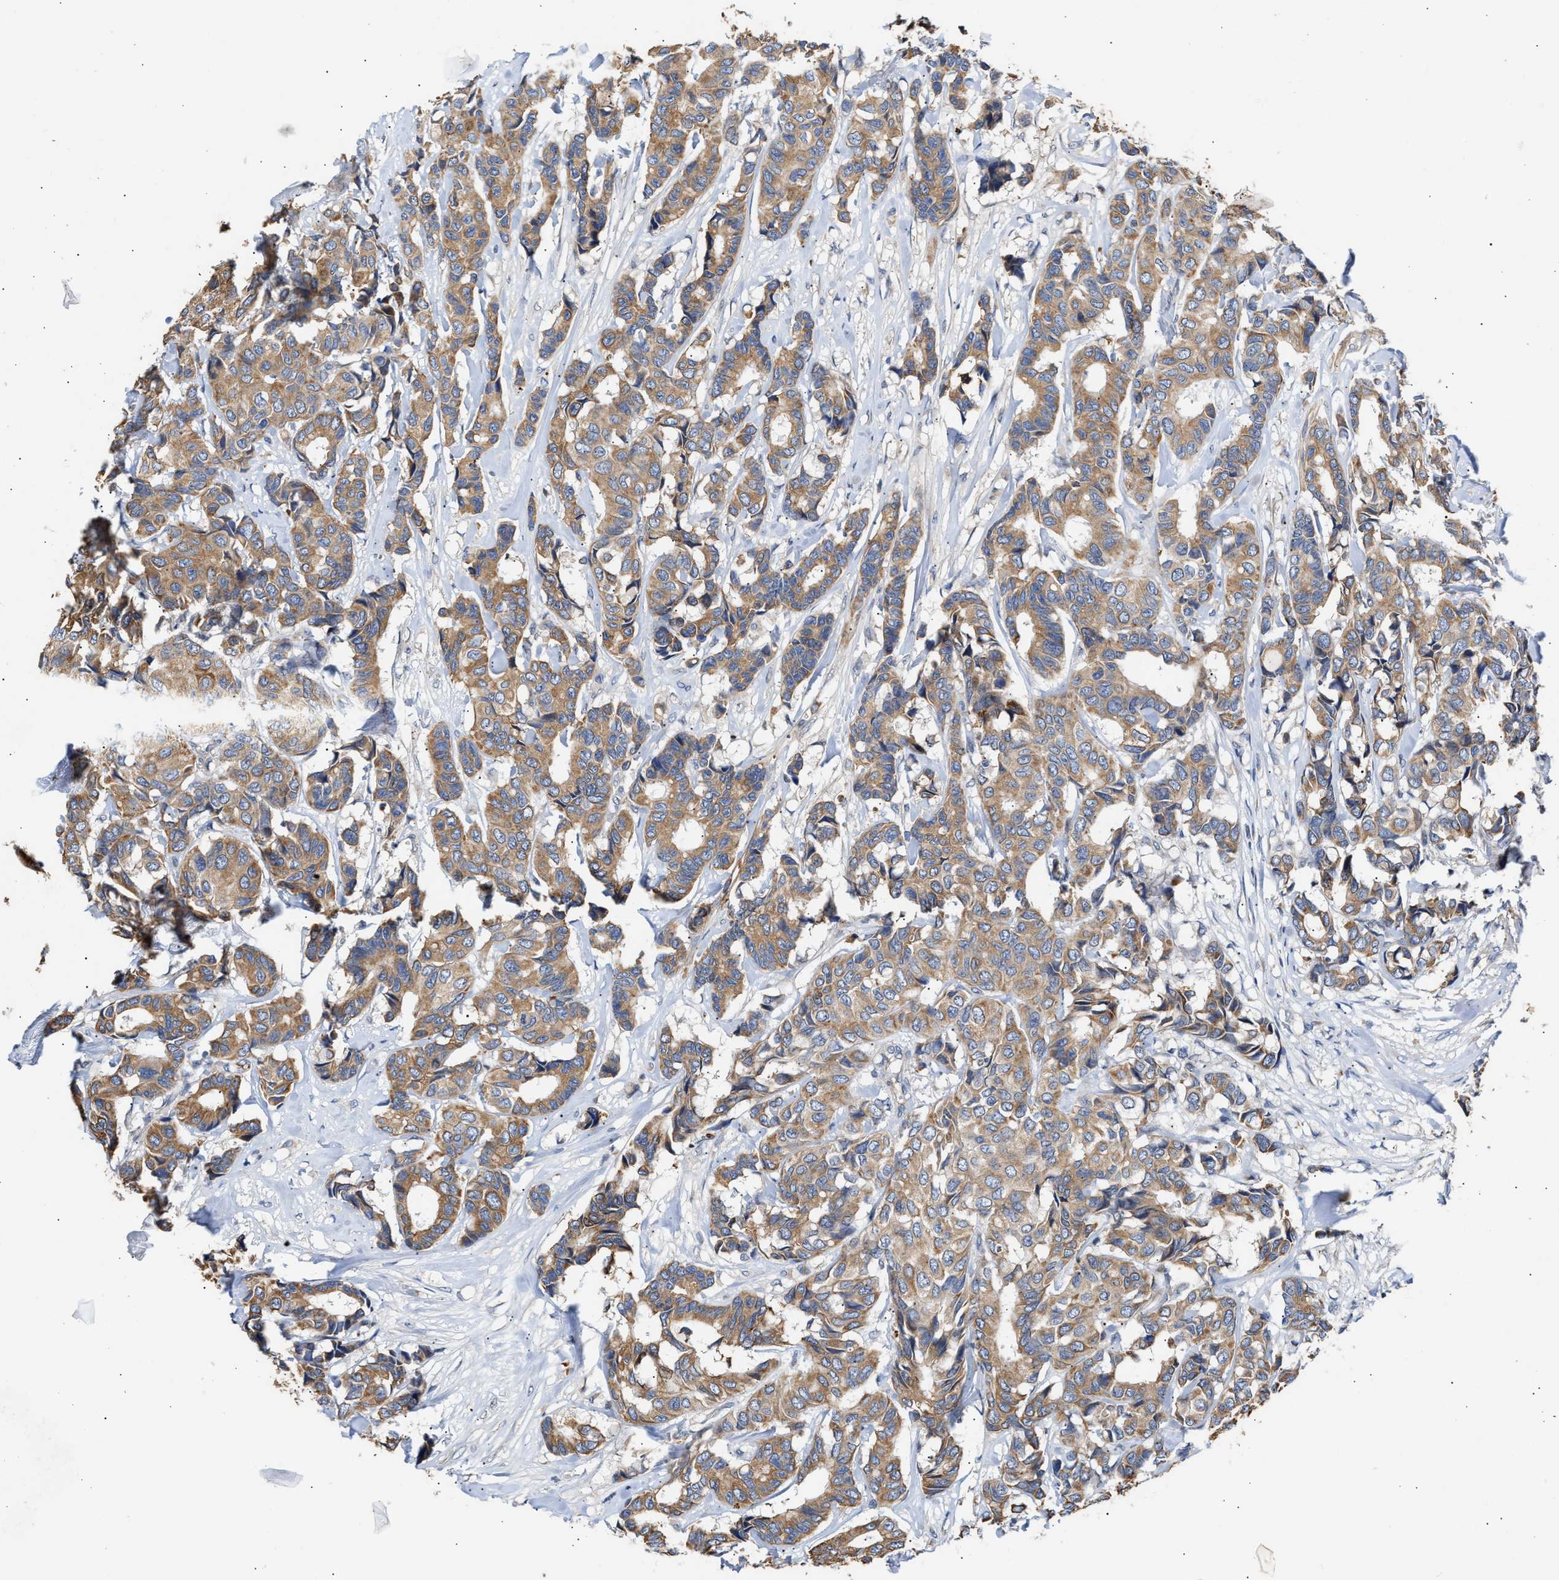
{"staining": {"intensity": "moderate", "quantity": ">75%", "location": "cytoplasmic/membranous"}, "tissue": "breast cancer", "cell_type": "Tumor cells", "image_type": "cancer", "snomed": [{"axis": "morphology", "description": "Duct carcinoma"}, {"axis": "topography", "description": "Breast"}], "caption": "Tumor cells demonstrate medium levels of moderate cytoplasmic/membranous expression in about >75% of cells in human breast cancer (infiltrating ductal carcinoma).", "gene": "CCDC146", "patient": {"sex": "female", "age": 87}}